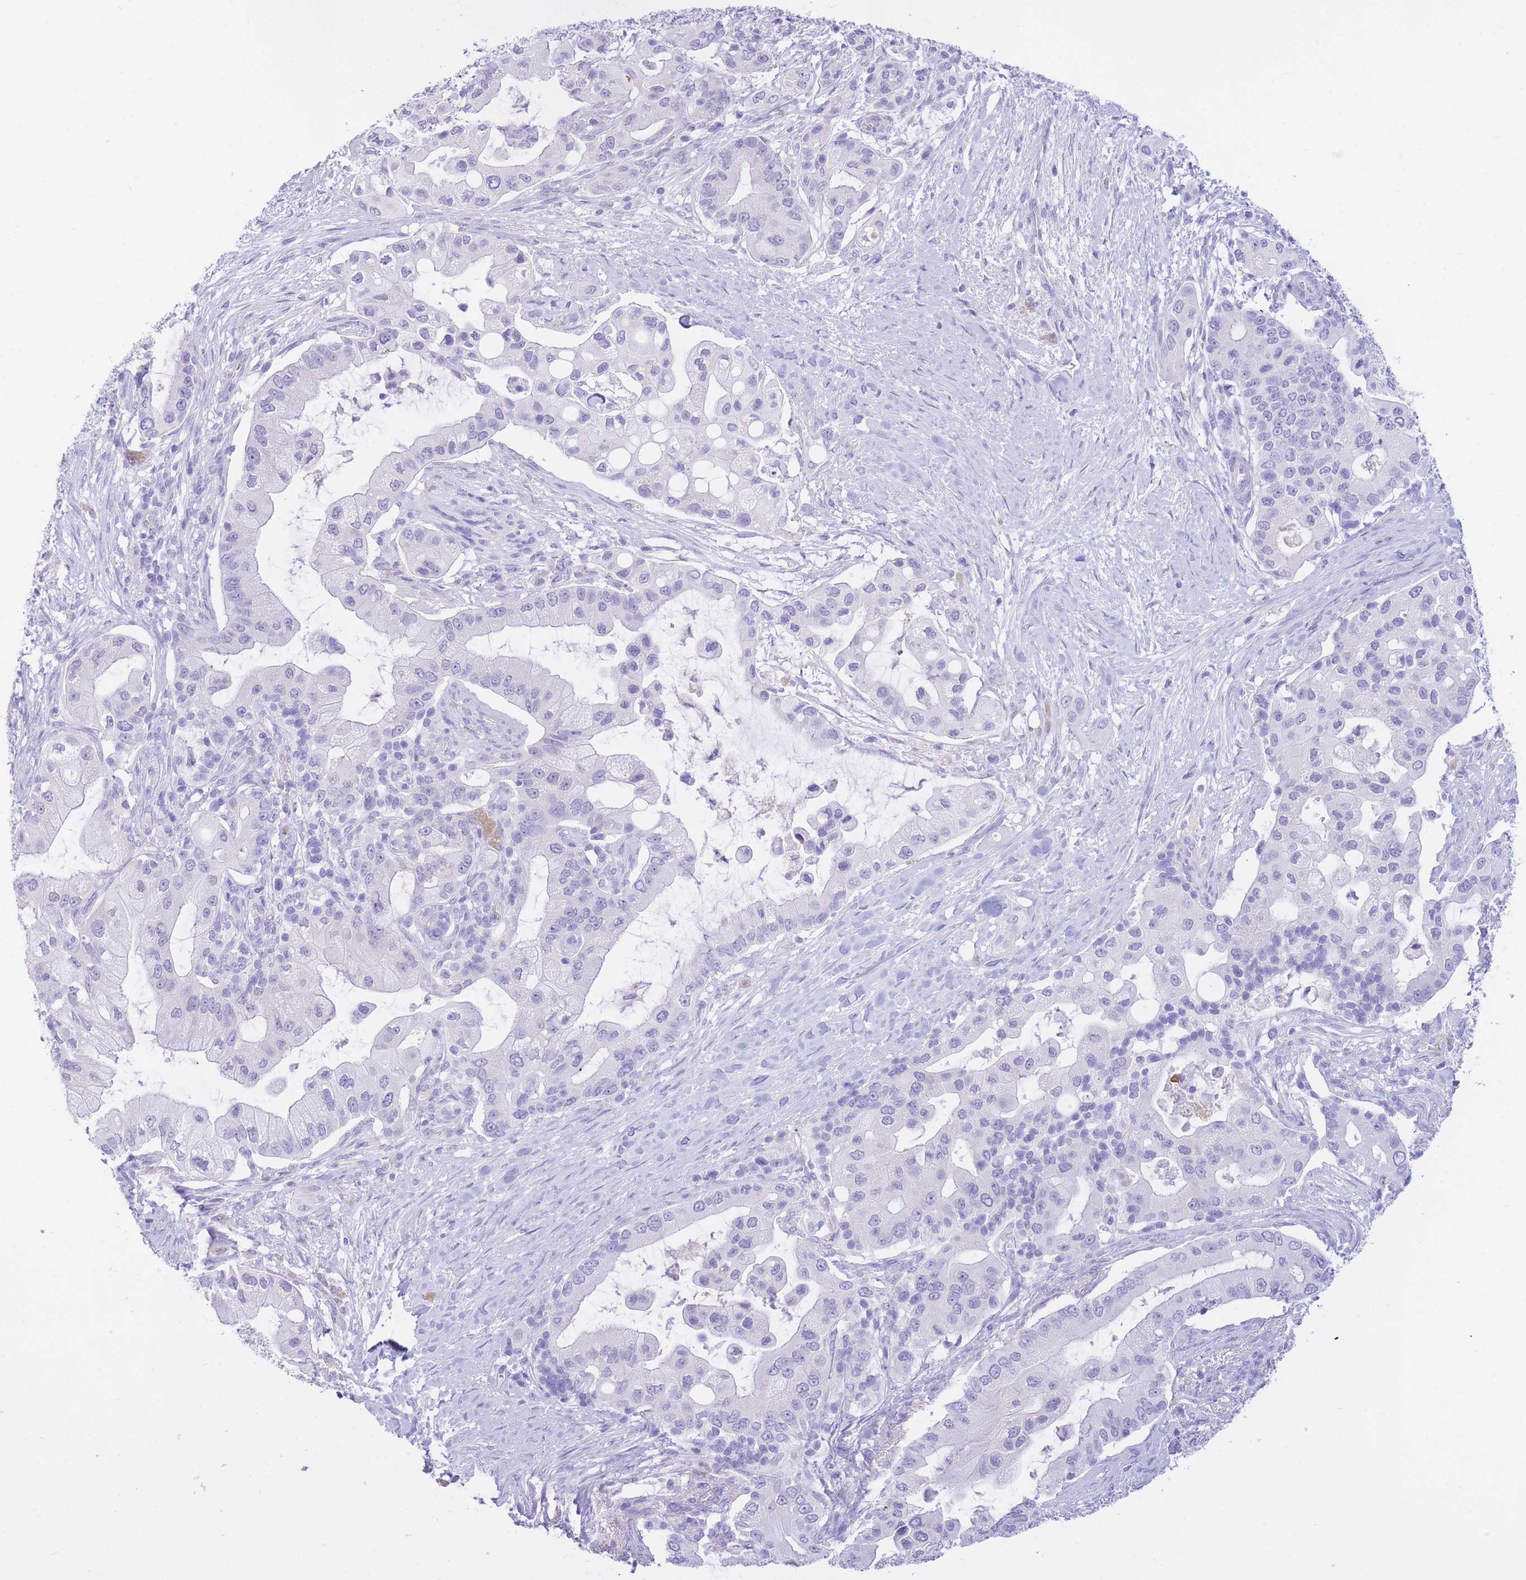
{"staining": {"intensity": "negative", "quantity": "none", "location": "none"}, "tissue": "pancreatic cancer", "cell_type": "Tumor cells", "image_type": "cancer", "snomed": [{"axis": "morphology", "description": "Adenocarcinoma, NOS"}, {"axis": "topography", "description": "Pancreas"}], "caption": "Tumor cells show no significant protein staining in adenocarcinoma (pancreatic).", "gene": "SULT1A1", "patient": {"sex": "male", "age": 57}}